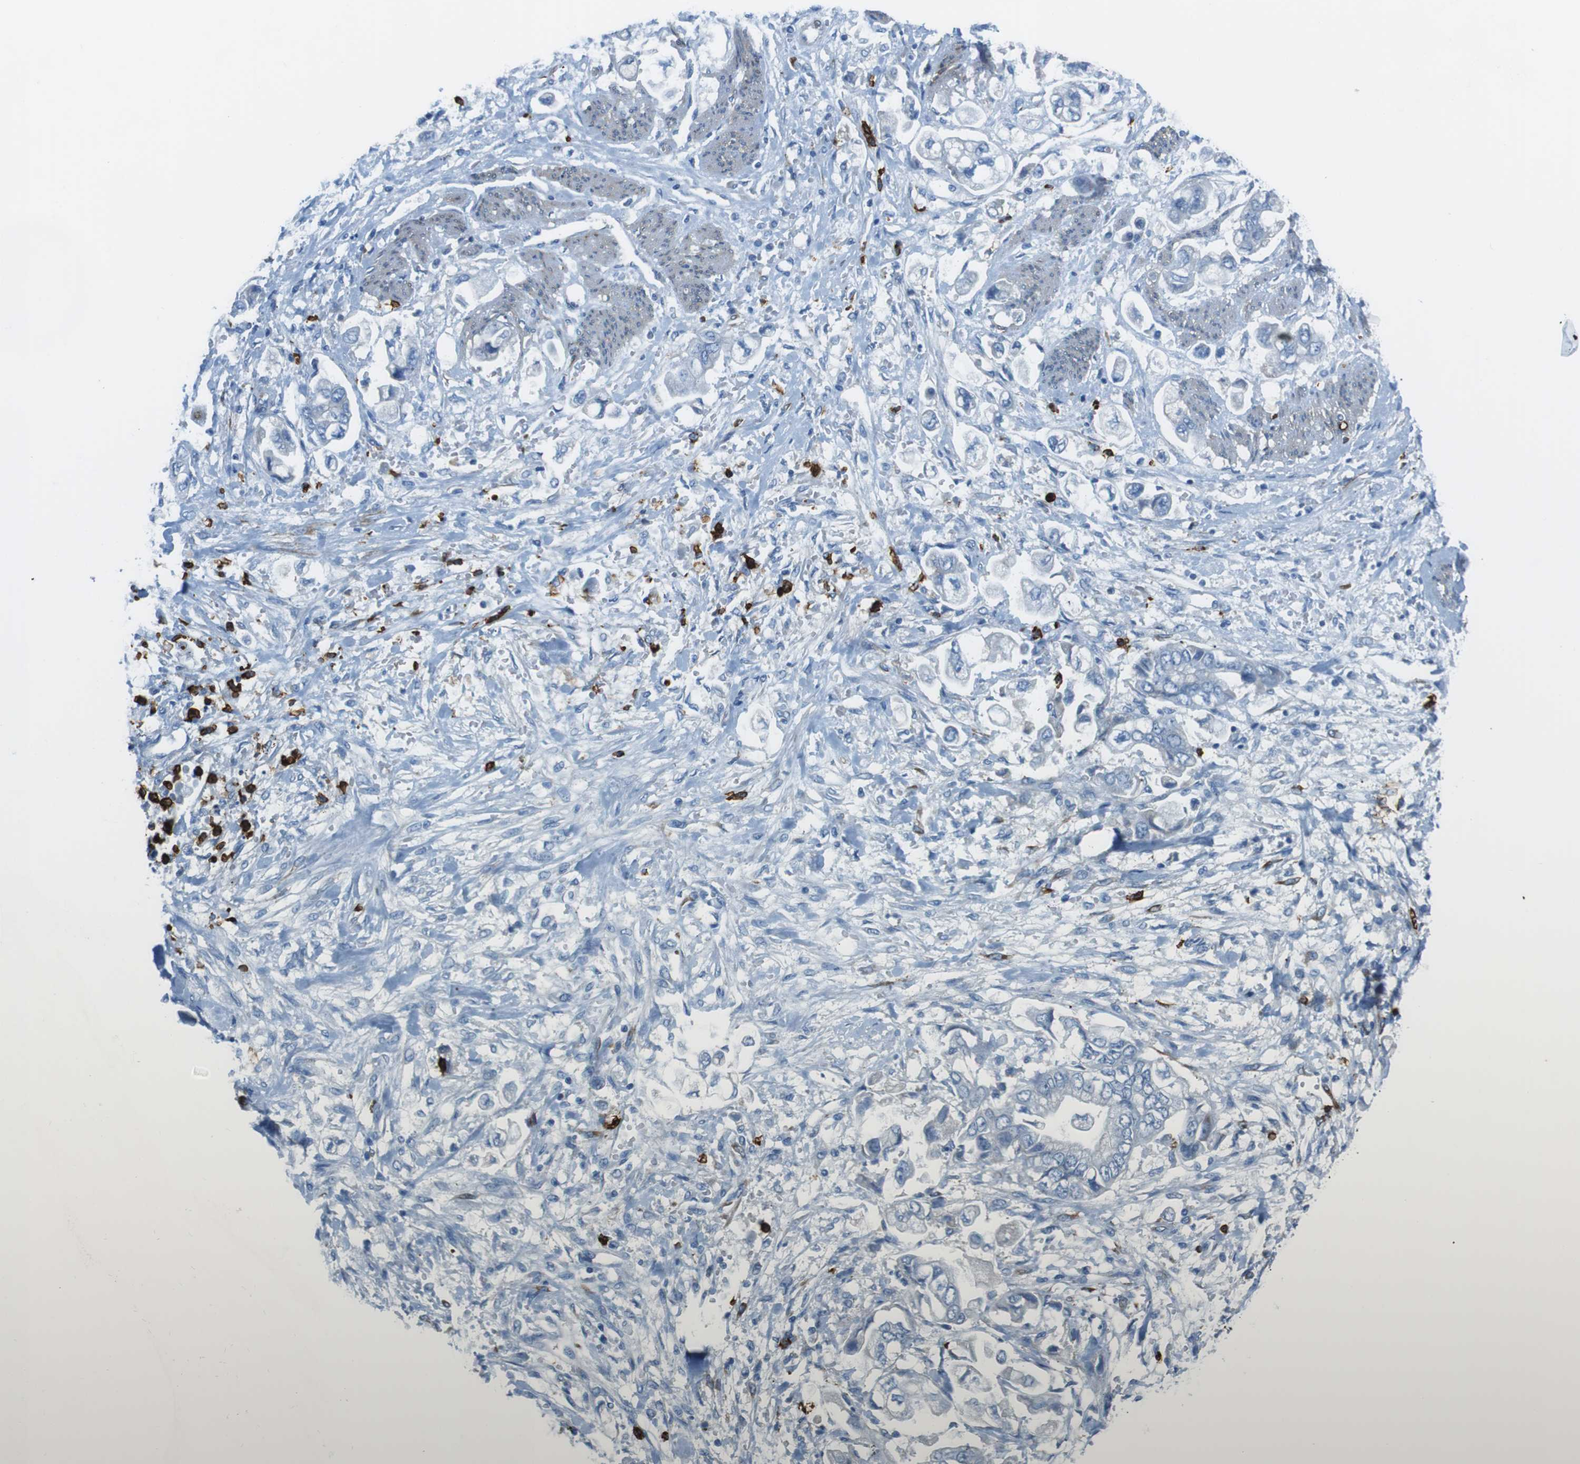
{"staining": {"intensity": "negative", "quantity": "none", "location": "none"}, "tissue": "stomach cancer", "cell_type": "Tumor cells", "image_type": "cancer", "snomed": [{"axis": "morphology", "description": "Normal tissue, NOS"}, {"axis": "morphology", "description": "Adenocarcinoma, NOS"}, {"axis": "topography", "description": "Stomach"}], "caption": "Human adenocarcinoma (stomach) stained for a protein using immunohistochemistry demonstrates no expression in tumor cells.", "gene": "EMP2", "patient": {"sex": "male", "age": 62}}